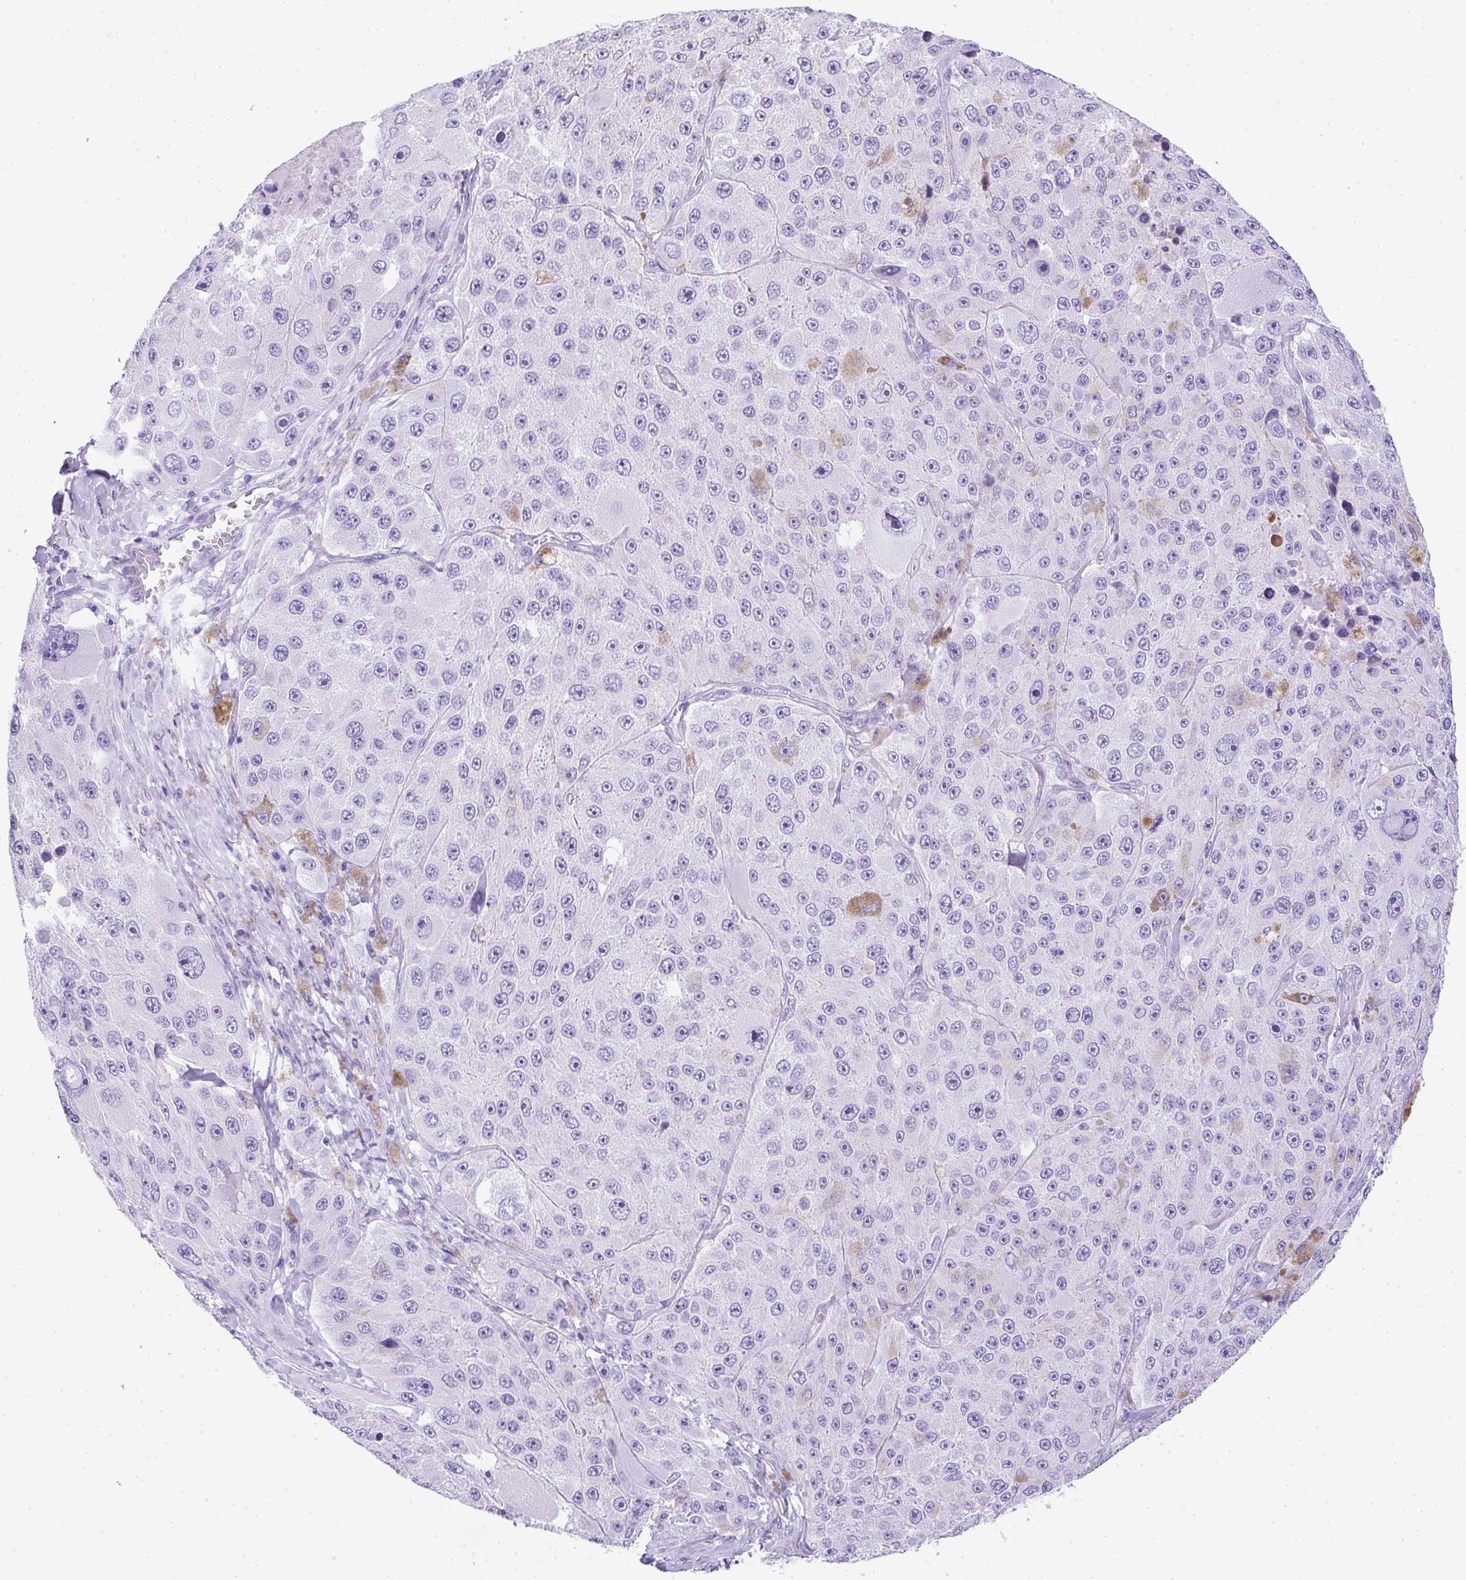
{"staining": {"intensity": "negative", "quantity": "none", "location": "none"}, "tissue": "melanoma", "cell_type": "Tumor cells", "image_type": "cancer", "snomed": [{"axis": "morphology", "description": "Malignant melanoma, Metastatic site"}, {"axis": "topography", "description": "Lymph node"}], "caption": "Immunohistochemistry (IHC) micrograph of human malignant melanoma (metastatic site) stained for a protein (brown), which demonstrates no staining in tumor cells. (Immunohistochemistry, brightfield microscopy, high magnification).", "gene": "AVIL", "patient": {"sex": "male", "age": 62}}